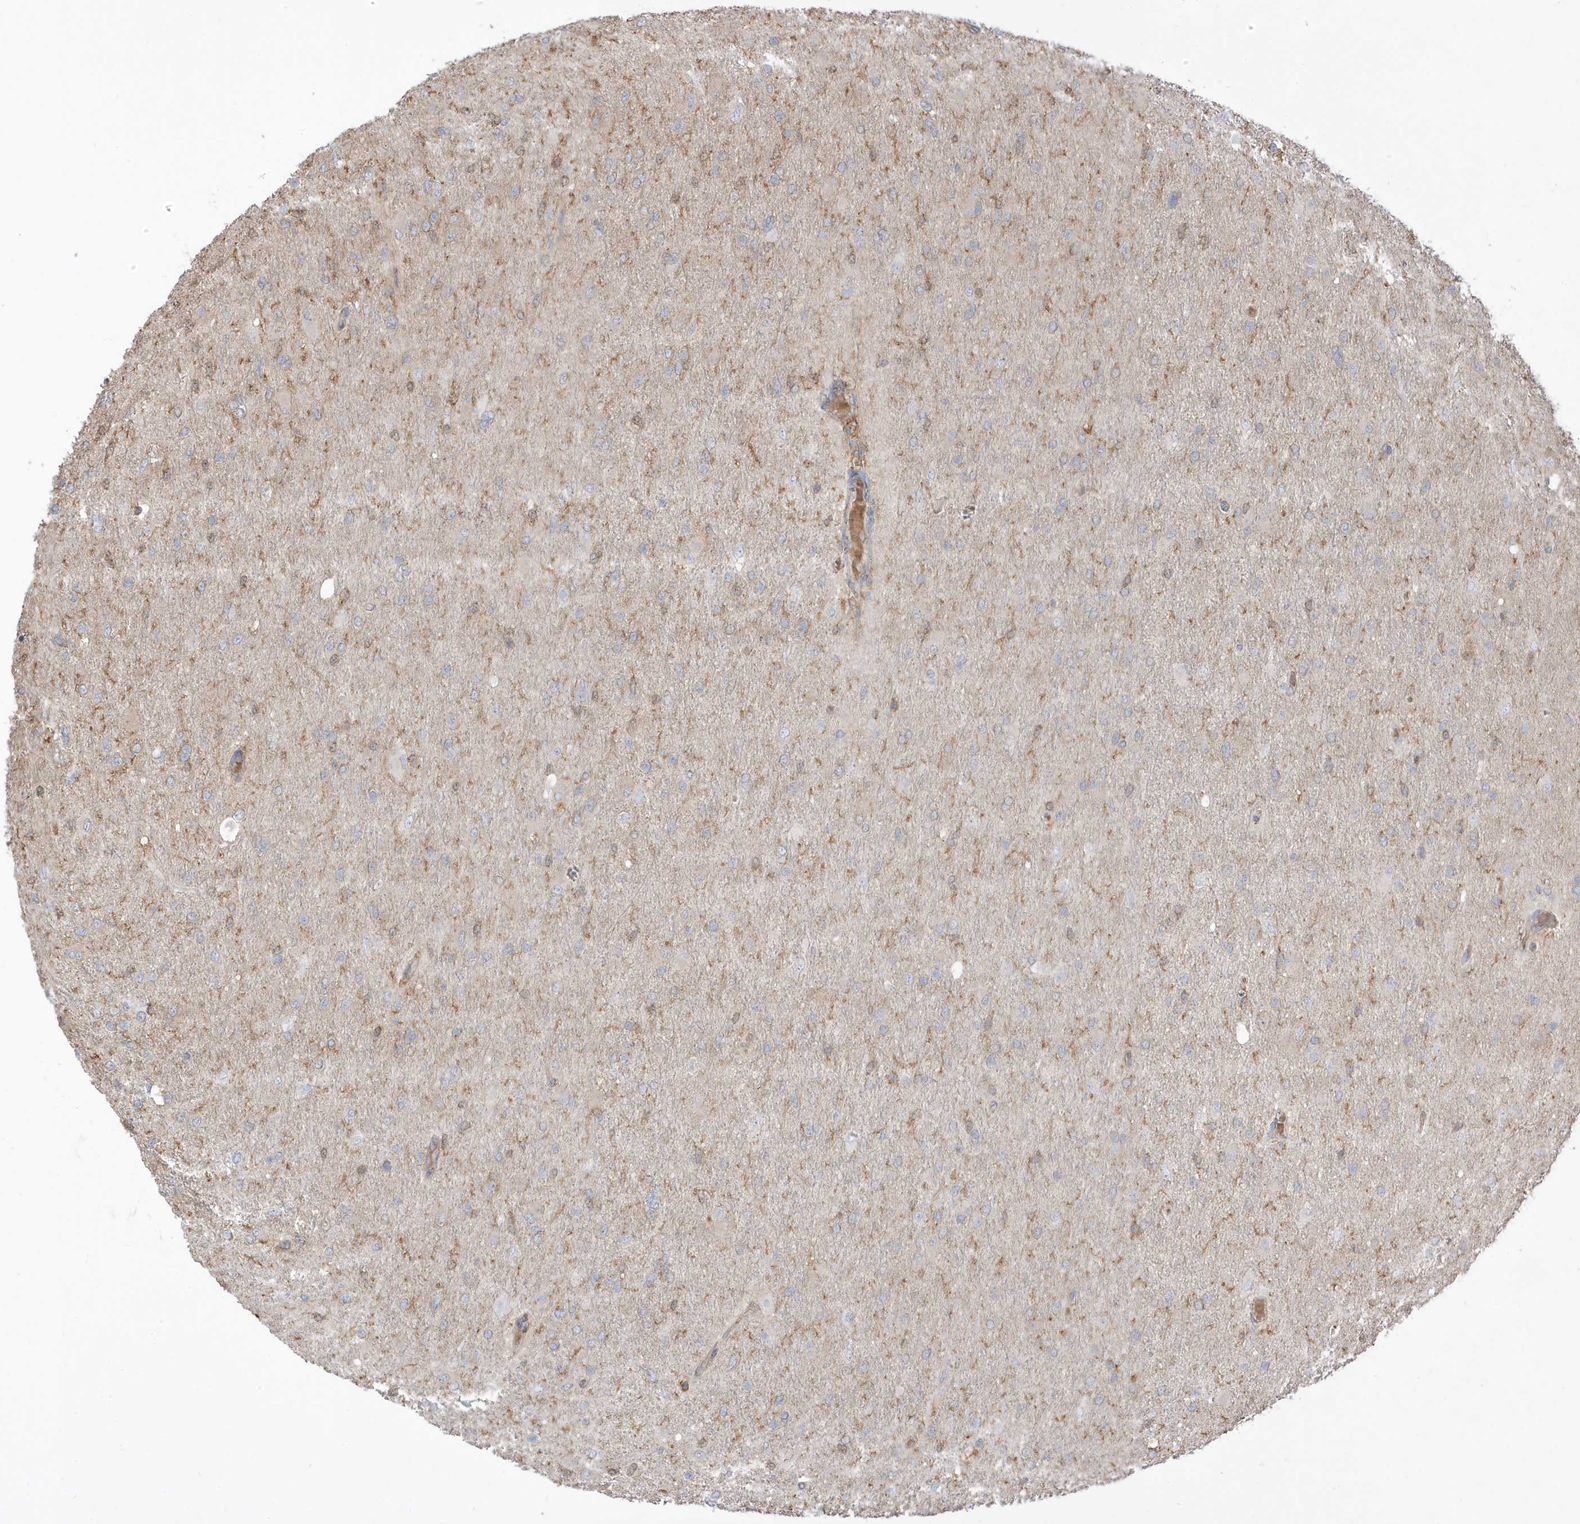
{"staining": {"intensity": "negative", "quantity": "none", "location": "none"}, "tissue": "glioma", "cell_type": "Tumor cells", "image_type": "cancer", "snomed": [{"axis": "morphology", "description": "Glioma, malignant, High grade"}, {"axis": "topography", "description": "Cerebral cortex"}], "caption": "Histopathology image shows no significant protein staining in tumor cells of glioma.", "gene": "ZBTB8A", "patient": {"sex": "female", "age": 36}}